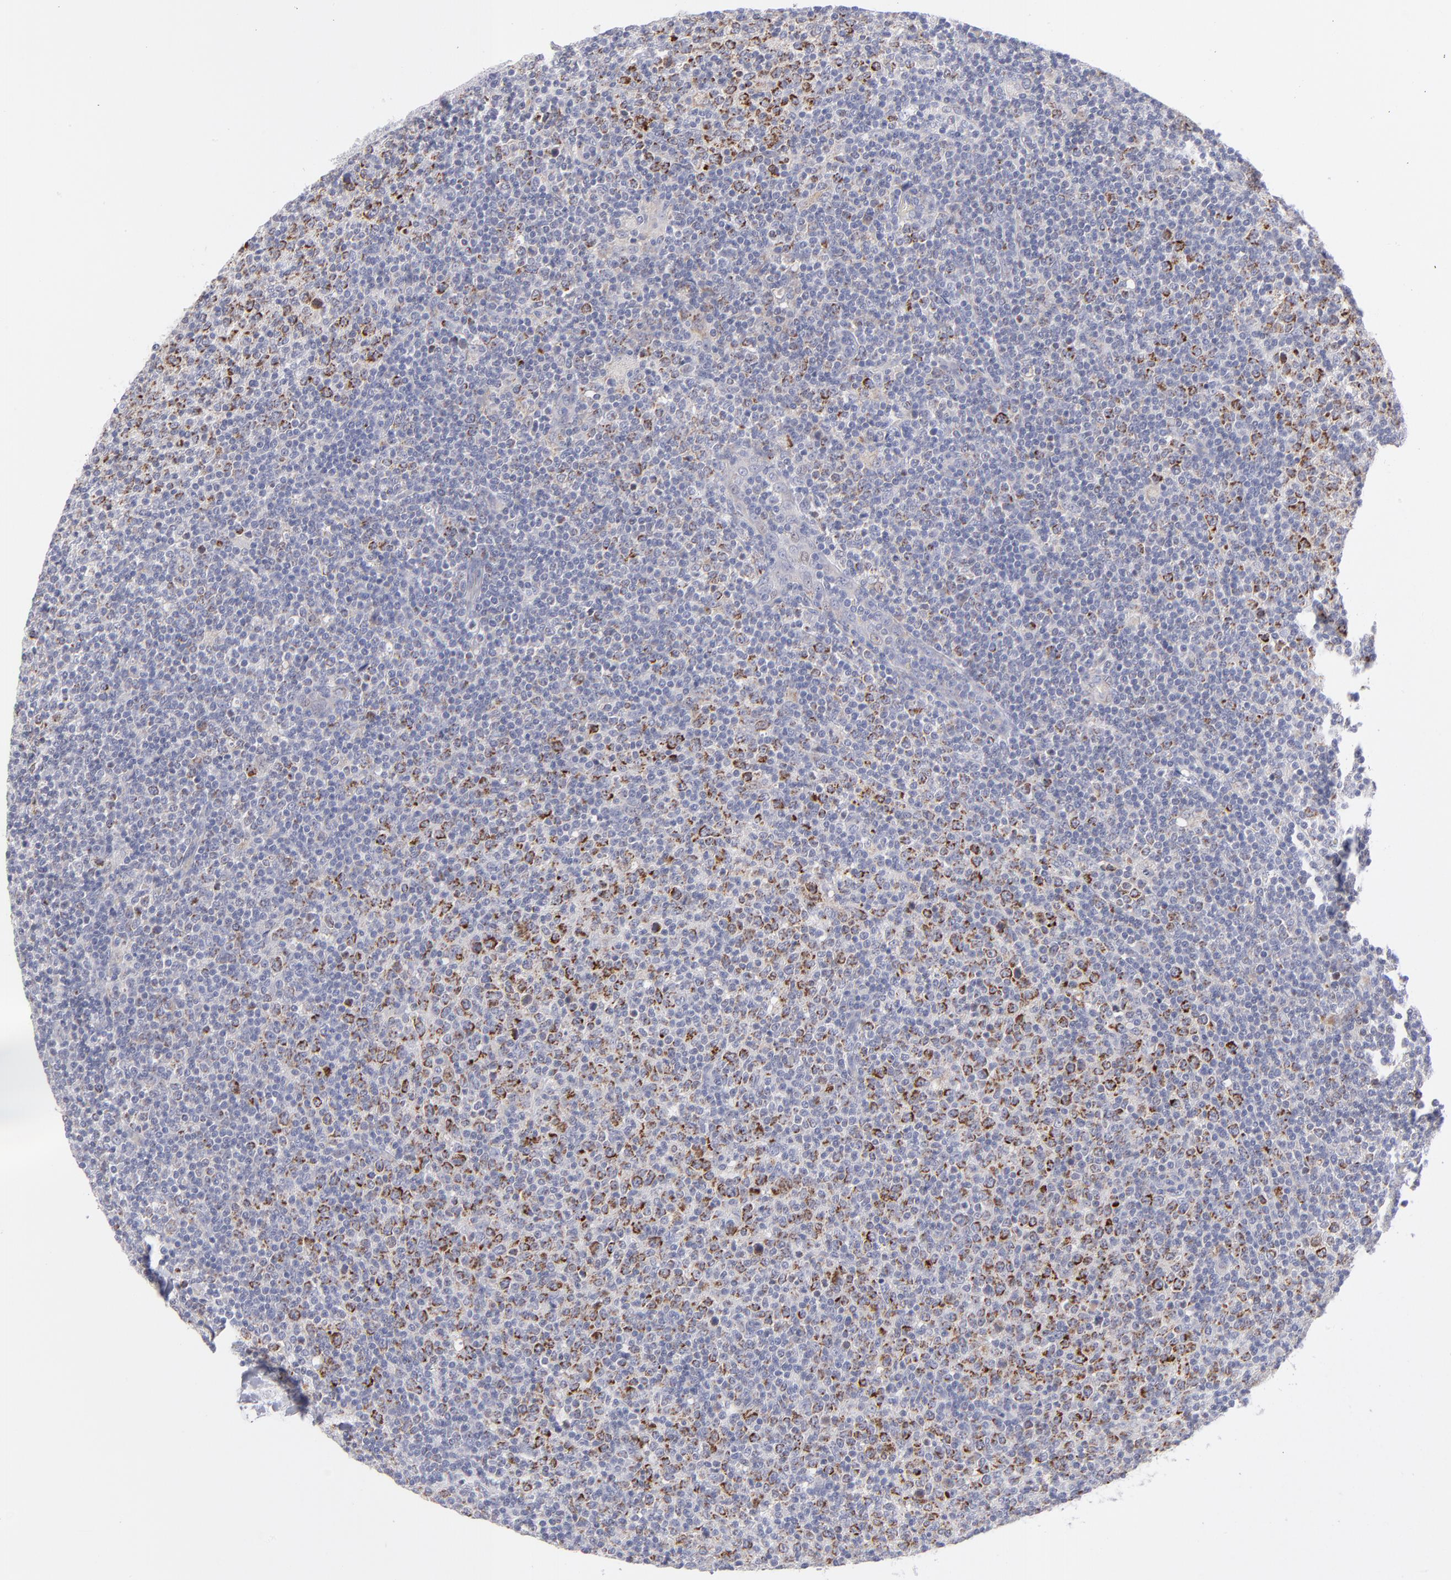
{"staining": {"intensity": "strong", "quantity": "25%-75%", "location": "cytoplasmic/membranous"}, "tissue": "lymphoma", "cell_type": "Tumor cells", "image_type": "cancer", "snomed": [{"axis": "morphology", "description": "Malignant lymphoma, non-Hodgkin's type, Low grade"}, {"axis": "topography", "description": "Lymph node"}], "caption": "Strong cytoplasmic/membranous positivity is identified in approximately 25%-75% of tumor cells in low-grade malignant lymphoma, non-Hodgkin's type.", "gene": "MTHFD2", "patient": {"sex": "male", "age": 70}}